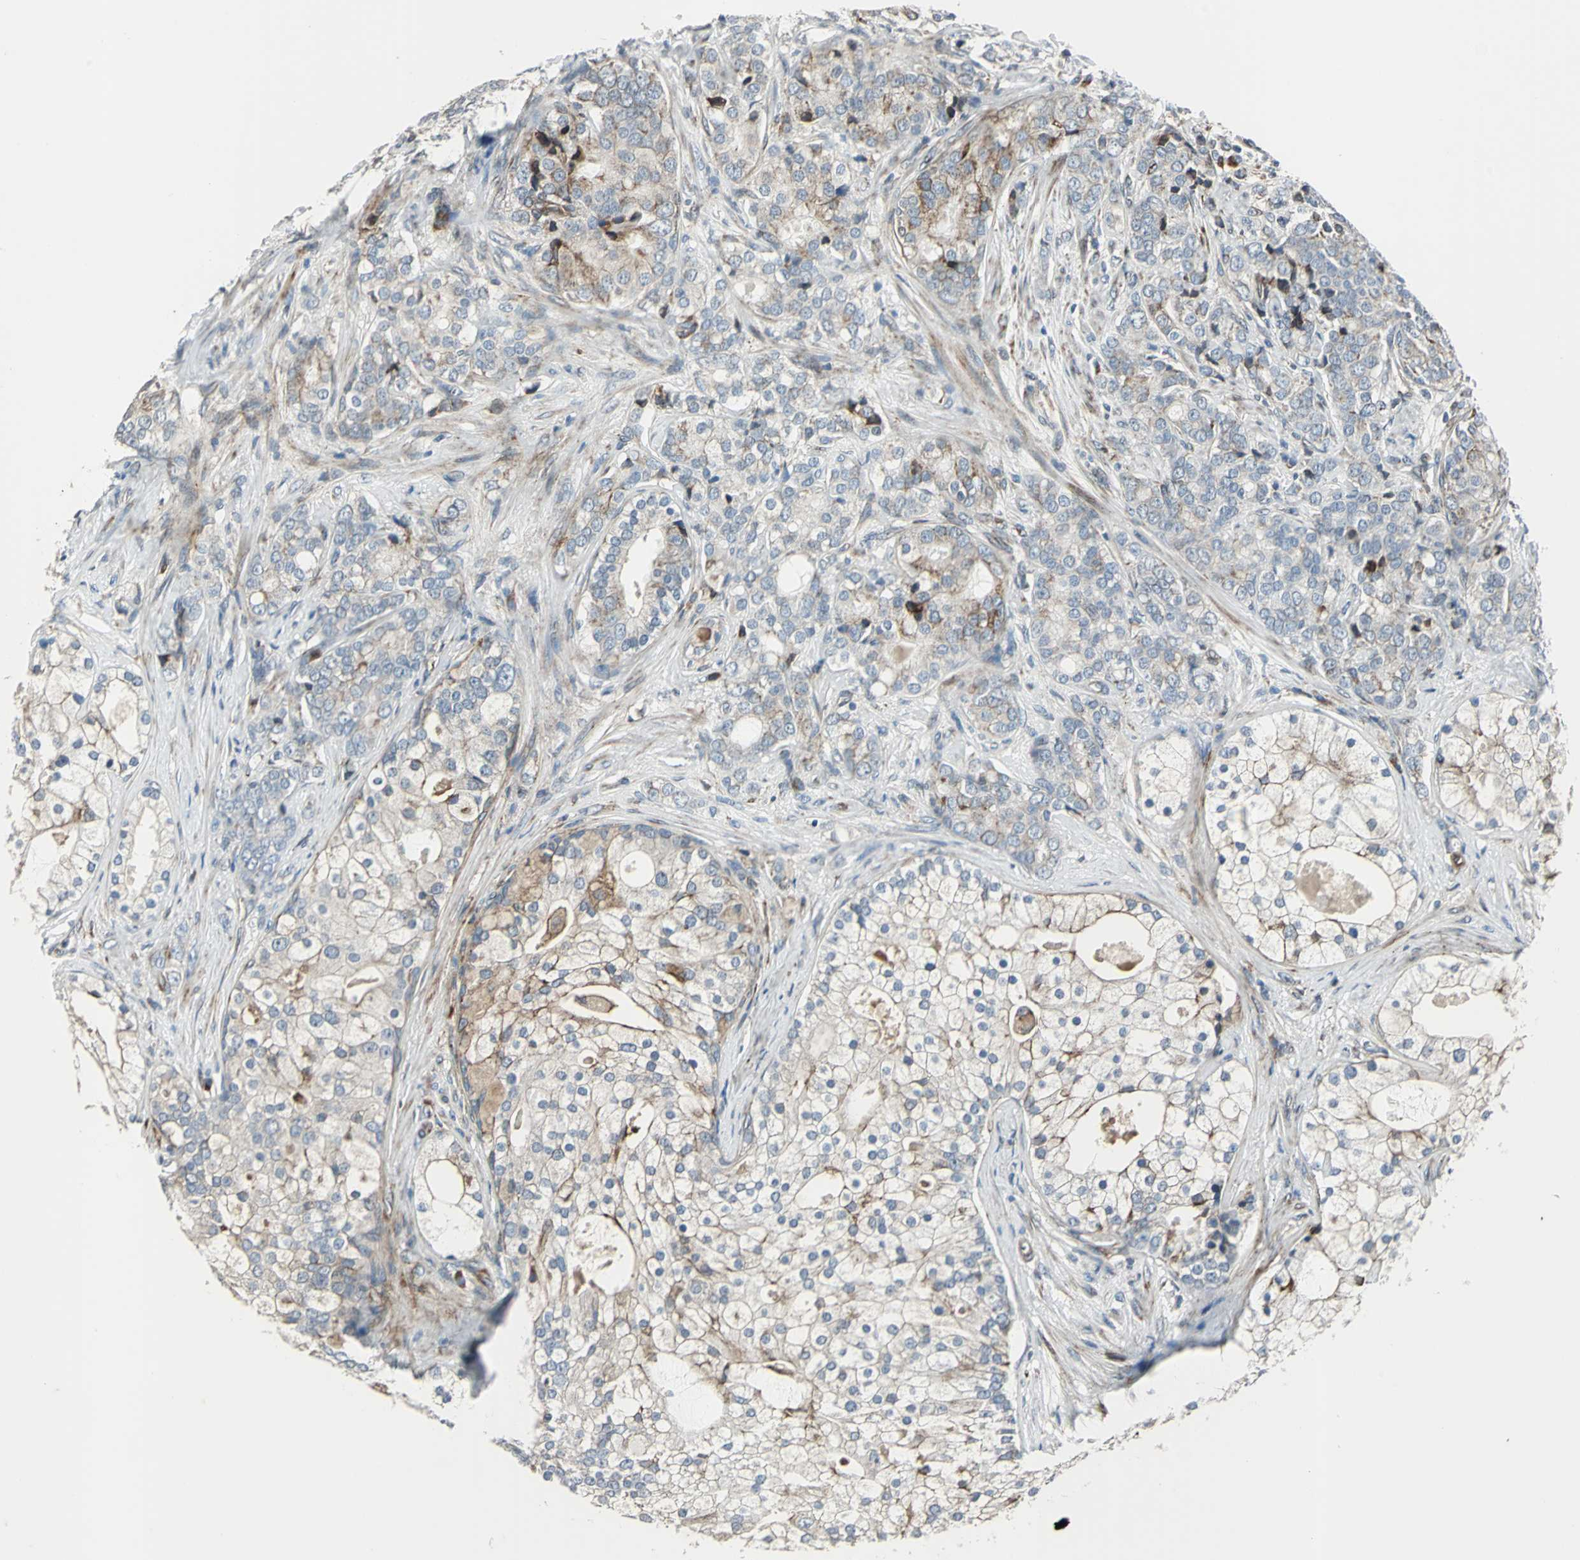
{"staining": {"intensity": "moderate", "quantity": "25%-75%", "location": "cytoplasmic/membranous"}, "tissue": "prostate cancer", "cell_type": "Tumor cells", "image_type": "cancer", "snomed": [{"axis": "morphology", "description": "Adenocarcinoma, Low grade"}, {"axis": "topography", "description": "Prostate"}], "caption": "IHC image of human prostate adenocarcinoma (low-grade) stained for a protein (brown), which shows medium levels of moderate cytoplasmic/membranous positivity in about 25%-75% of tumor cells.", "gene": "HTATIP2", "patient": {"sex": "male", "age": 58}}